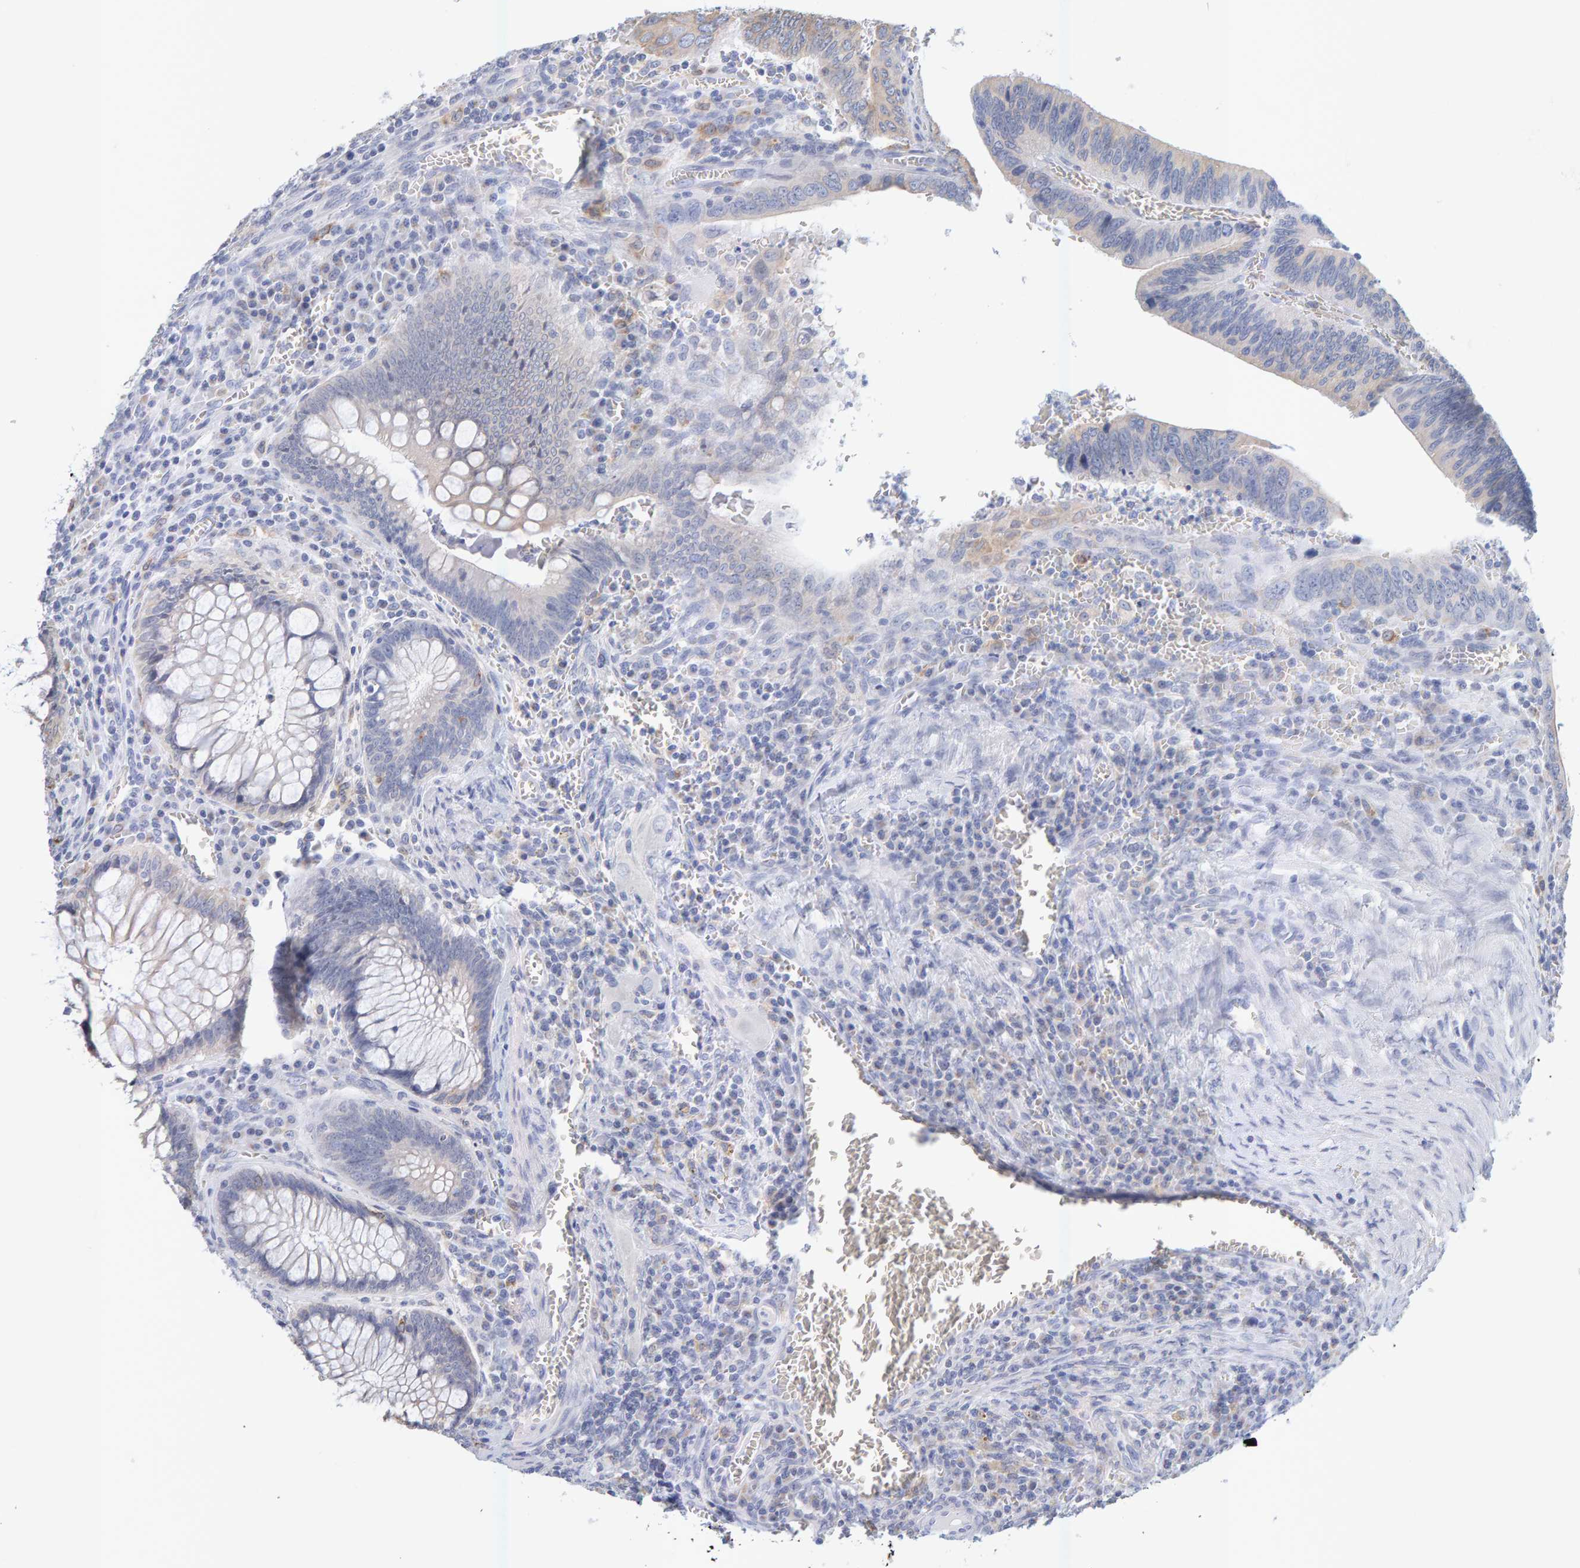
{"staining": {"intensity": "weak", "quantity": "<25%", "location": "cytoplasmic/membranous"}, "tissue": "colorectal cancer", "cell_type": "Tumor cells", "image_type": "cancer", "snomed": [{"axis": "morphology", "description": "Inflammation, NOS"}, {"axis": "morphology", "description": "Adenocarcinoma, NOS"}, {"axis": "topography", "description": "Colon"}], "caption": "DAB (3,3'-diaminobenzidine) immunohistochemical staining of adenocarcinoma (colorectal) demonstrates no significant expression in tumor cells.", "gene": "SGPL1", "patient": {"sex": "male", "age": 72}}